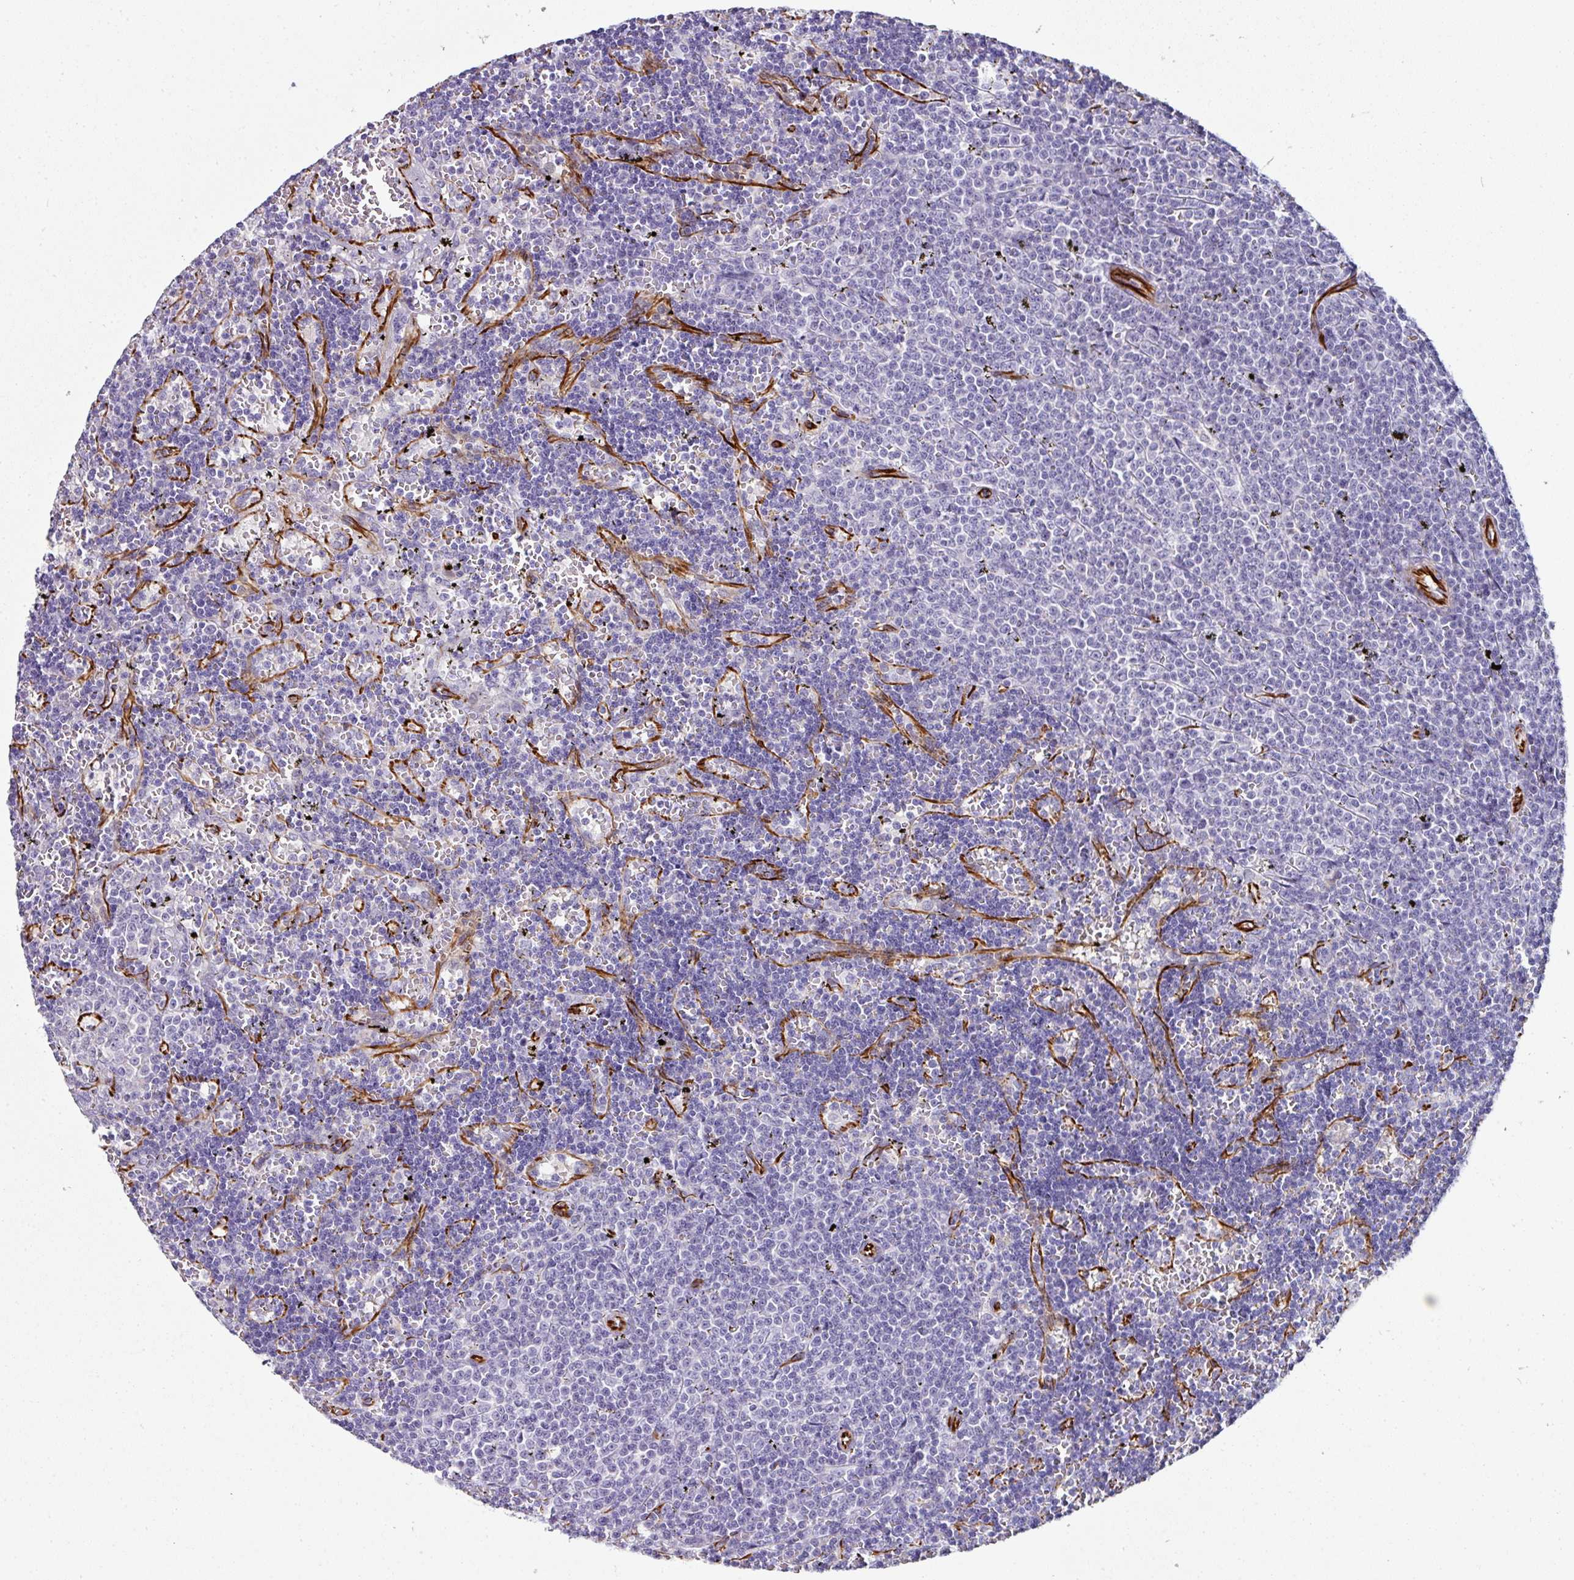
{"staining": {"intensity": "negative", "quantity": "none", "location": "none"}, "tissue": "lymphoma", "cell_type": "Tumor cells", "image_type": "cancer", "snomed": [{"axis": "morphology", "description": "Malignant lymphoma, non-Hodgkin's type, Low grade"}, {"axis": "topography", "description": "Spleen"}], "caption": "The micrograph reveals no significant positivity in tumor cells of malignant lymphoma, non-Hodgkin's type (low-grade).", "gene": "TMPRSS9", "patient": {"sex": "male", "age": 60}}